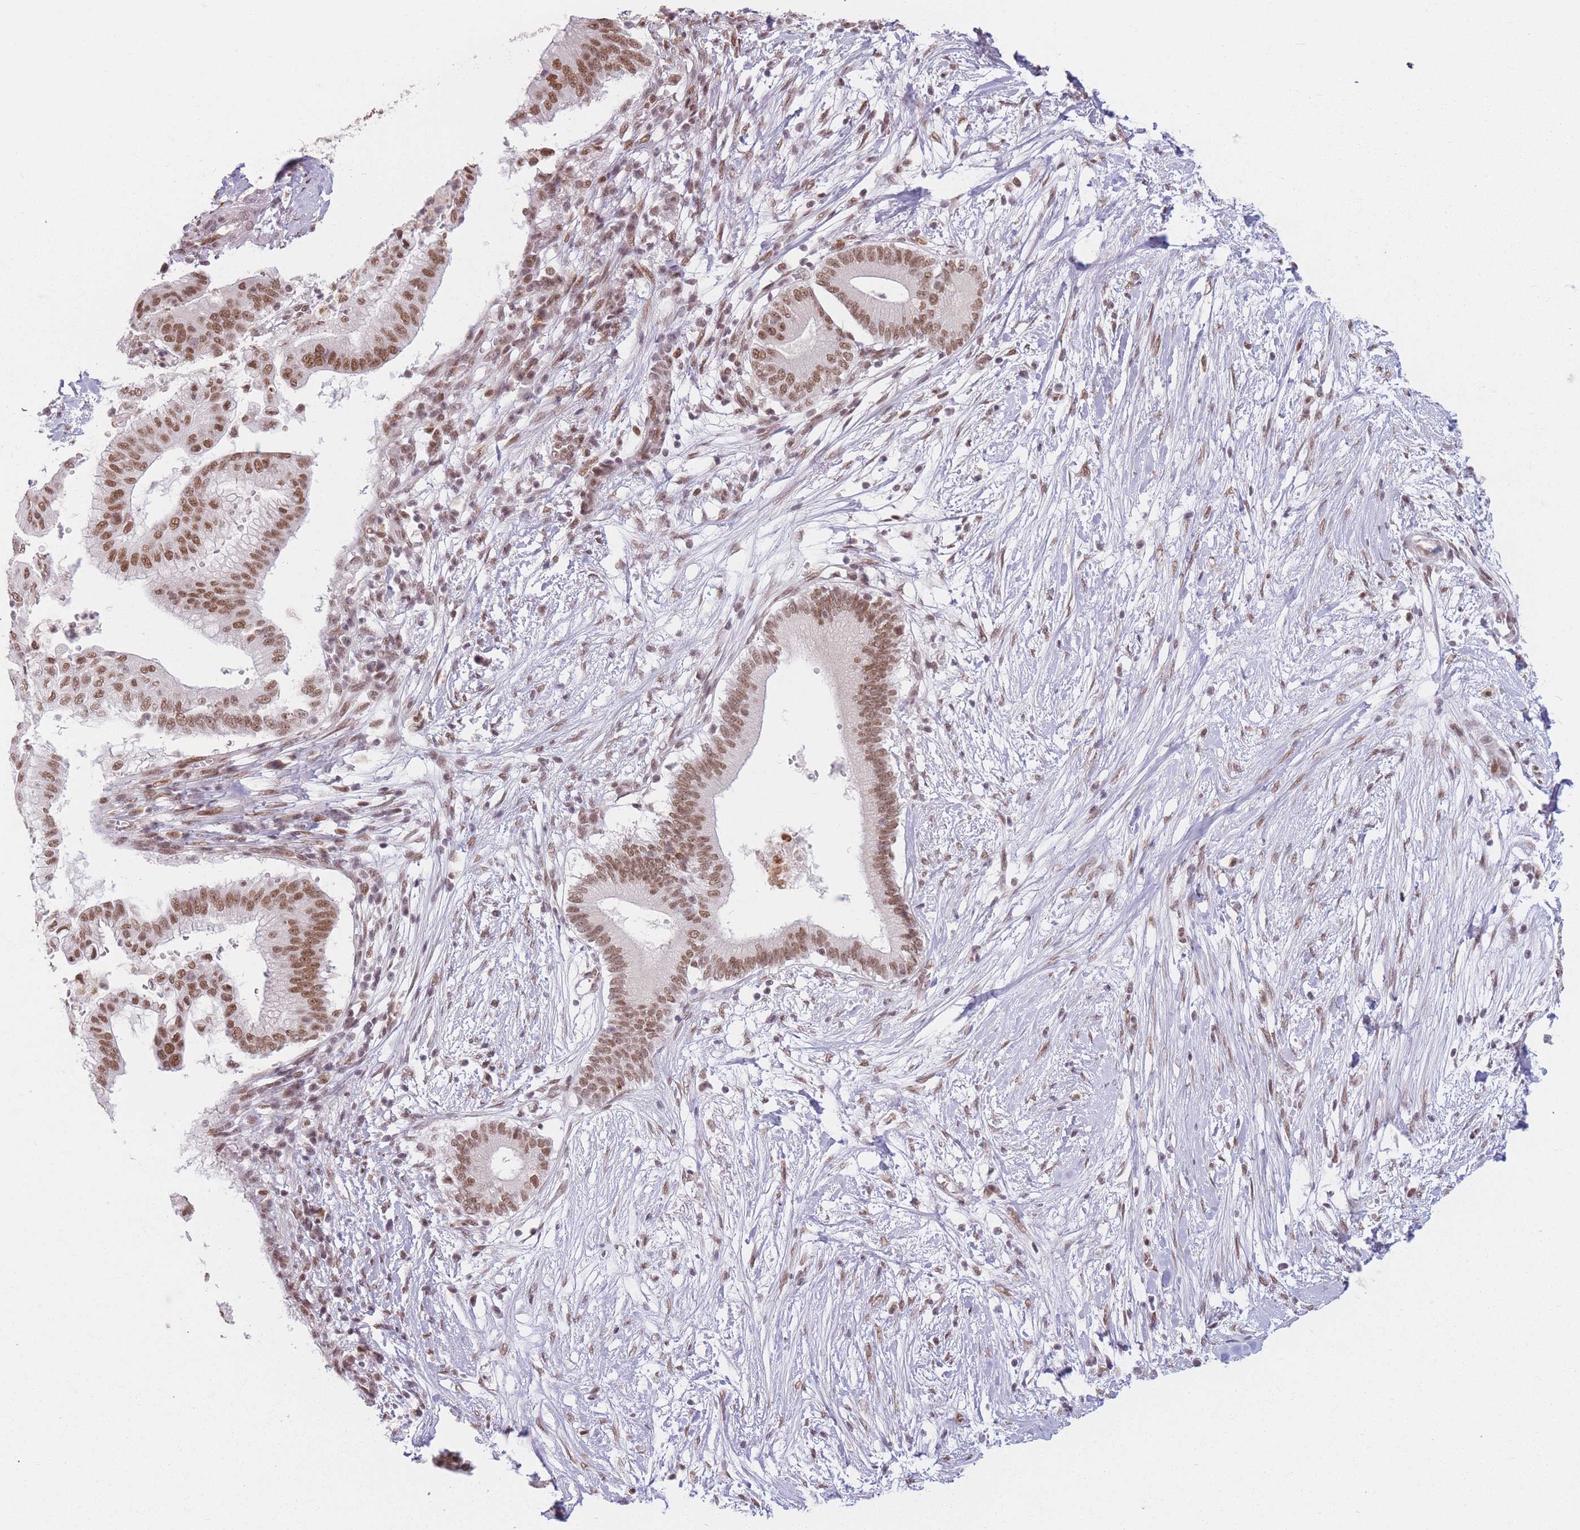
{"staining": {"intensity": "moderate", "quantity": ">75%", "location": "nuclear"}, "tissue": "pancreatic cancer", "cell_type": "Tumor cells", "image_type": "cancer", "snomed": [{"axis": "morphology", "description": "Adenocarcinoma, NOS"}, {"axis": "topography", "description": "Pancreas"}], "caption": "Pancreatic cancer was stained to show a protein in brown. There is medium levels of moderate nuclear positivity in approximately >75% of tumor cells.", "gene": "SUPT6H", "patient": {"sex": "male", "age": 68}}